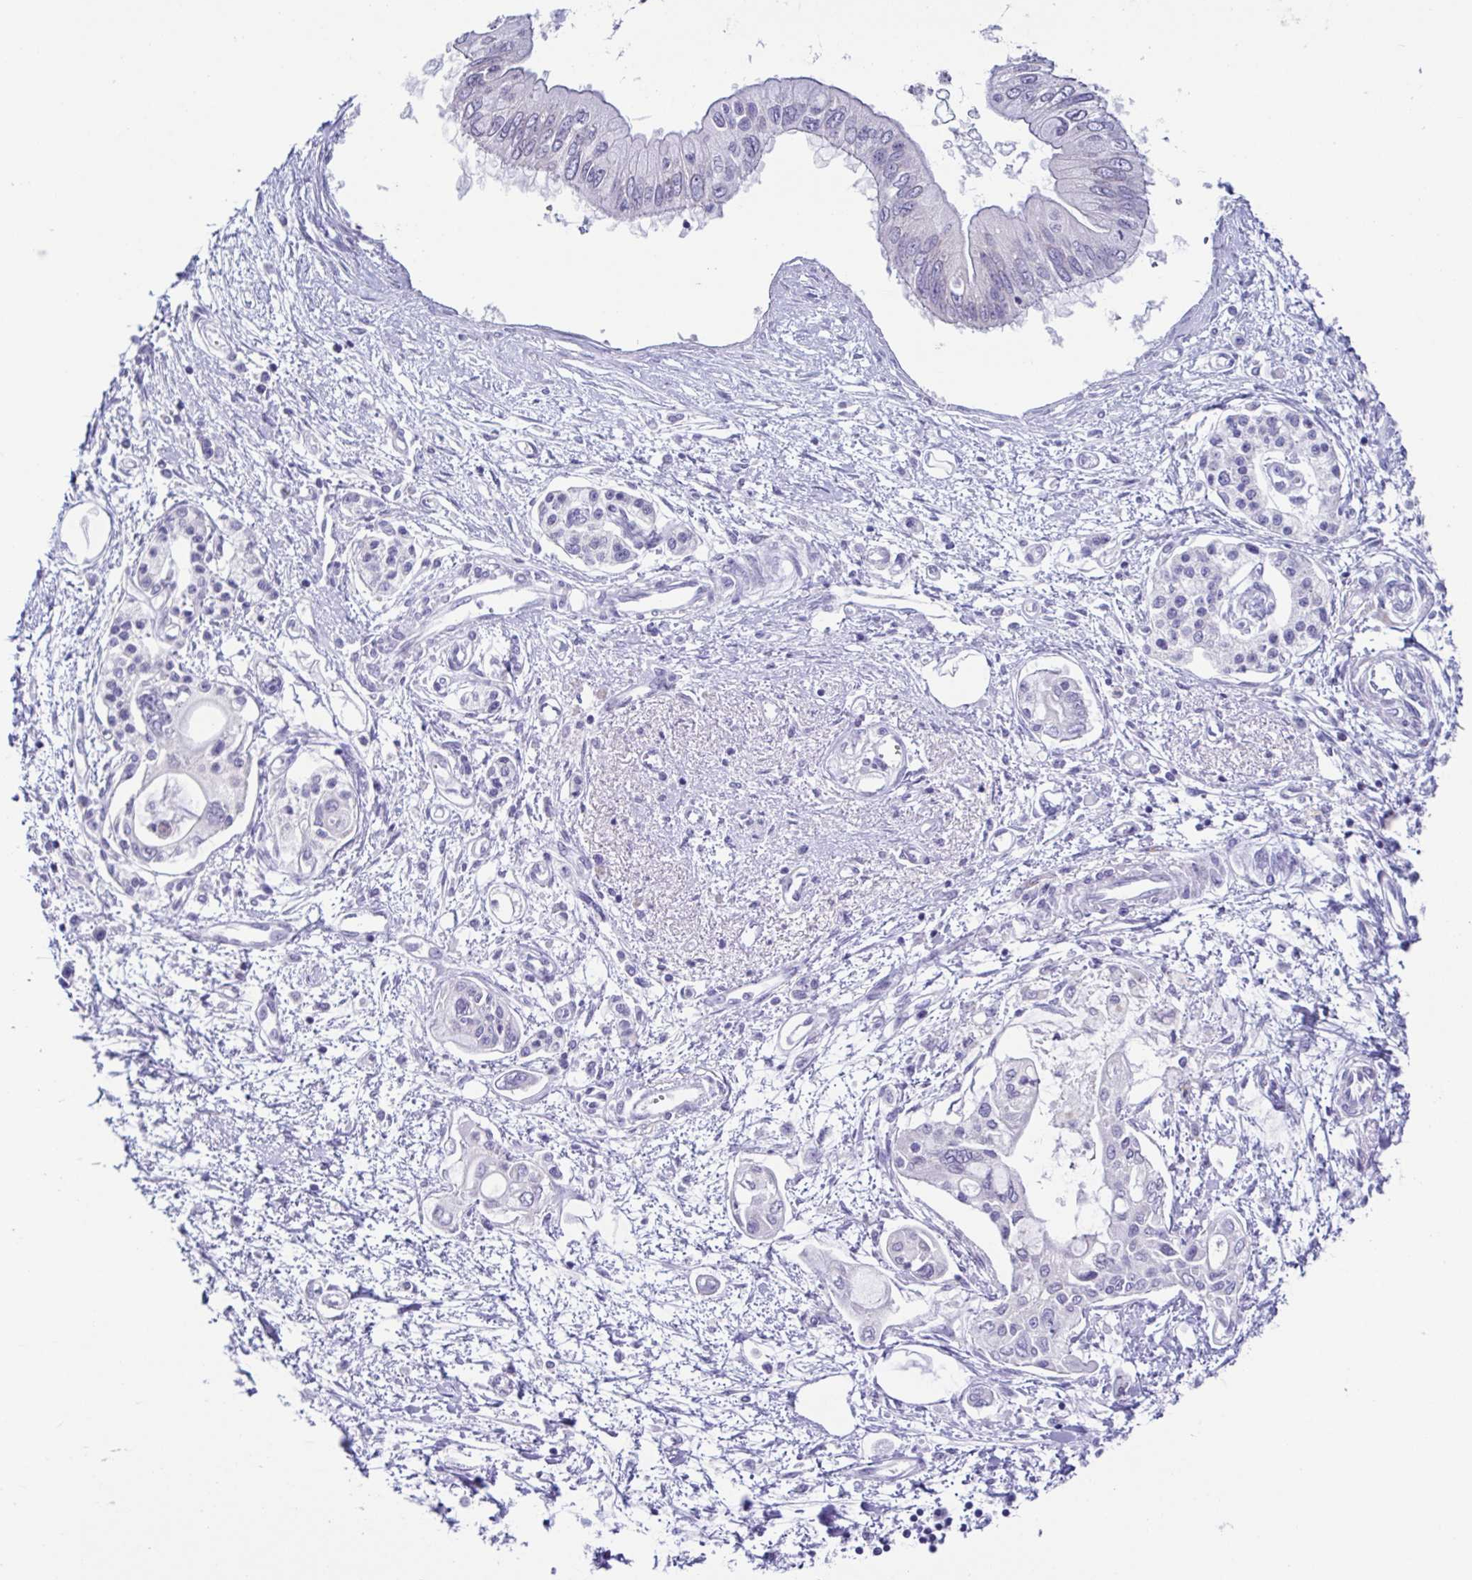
{"staining": {"intensity": "negative", "quantity": "none", "location": "none"}, "tissue": "pancreatic cancer", "cell_type": "Tumor cells", "image_type": "cancer", "snomed": [{"axis": "morphology", "description": "Adenocarcinoma, NOS"}, {"axis": "topography", "description": "Pancreas"}], "caption": "Immunohistochemical staining of human adenocarcinoma (pancreatic) shows no significant expression in tumor cells.", "gene": "RDH11", "patient": {"sex": "female", "age": 77}}